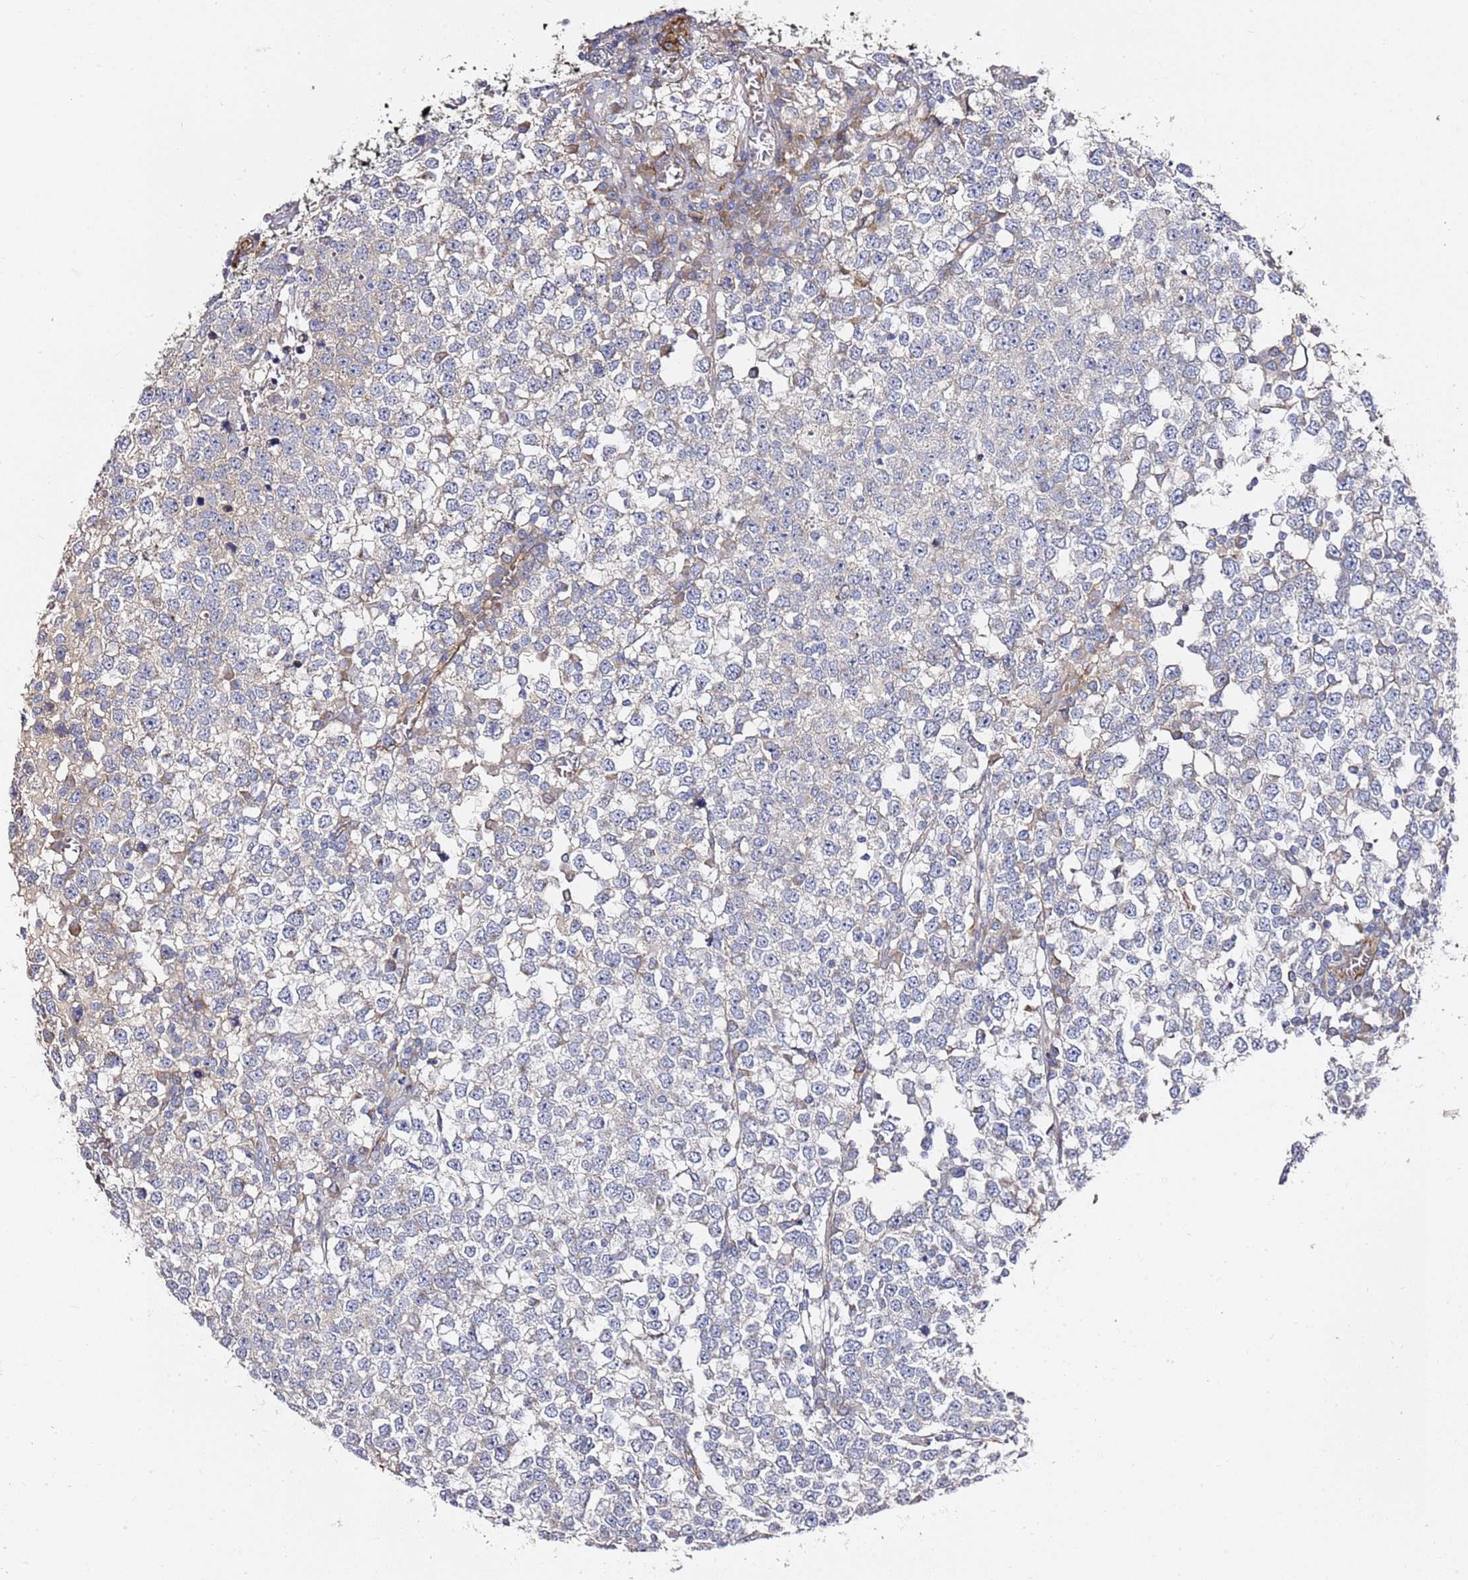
{"staining": {"intensity": "negative", "quantity": "none", "location": "none"}, "tissue": "testis cancer", "cell_type": "Tumor cells", "image_type": "cancer", "snomed": [{"axis": "morphology", "description": "Seminoma, NOS"}, {"axis": "topography", "description": "Testis"}], "caption": "A high-resolution photomicrograph shows immunohistochemistry staining of testis cancer (seminoma), which shows no significant positivity in tumor cells.", "gene": "EPS8L1", "patient": {"sex": "male", "age": 65}}